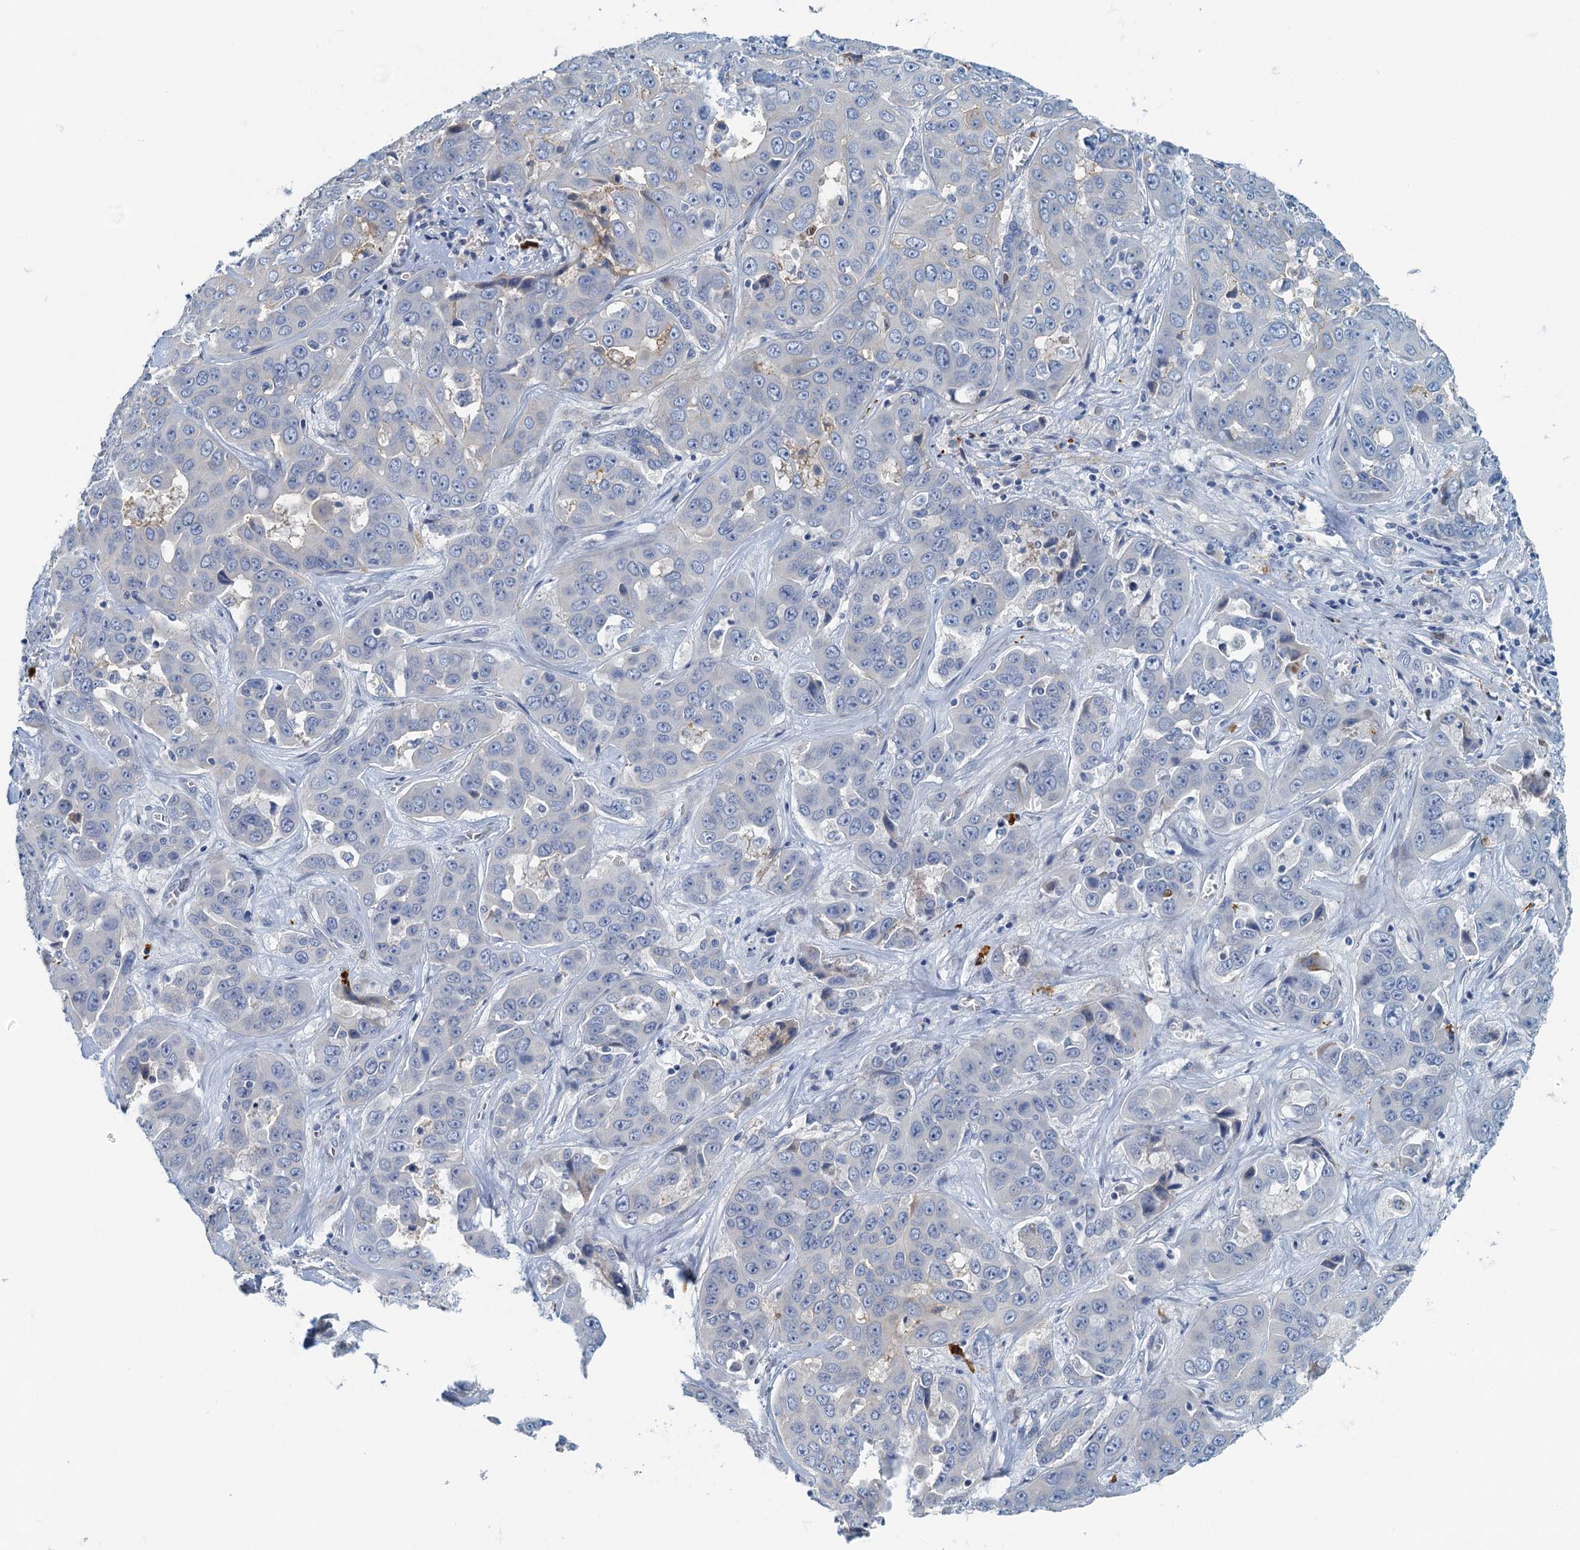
{"staining": {"intensity": "negative", "quantity": "none", "location": "none"}, "tissue": "liver cancer", "cell_type": "Tumor cells", "image_type": "cancer", "snomed": [{"axis": "morphology", "description": "Cholangiocarcinoma"}, {"axis": "topography", "description": "Liver"}], "caption": "There is no significant positivity in tumor cells of liver cholangiocarcinoma.", "gene": "ANKDD1A", "patient": {"sex": "female", "age": 52}}